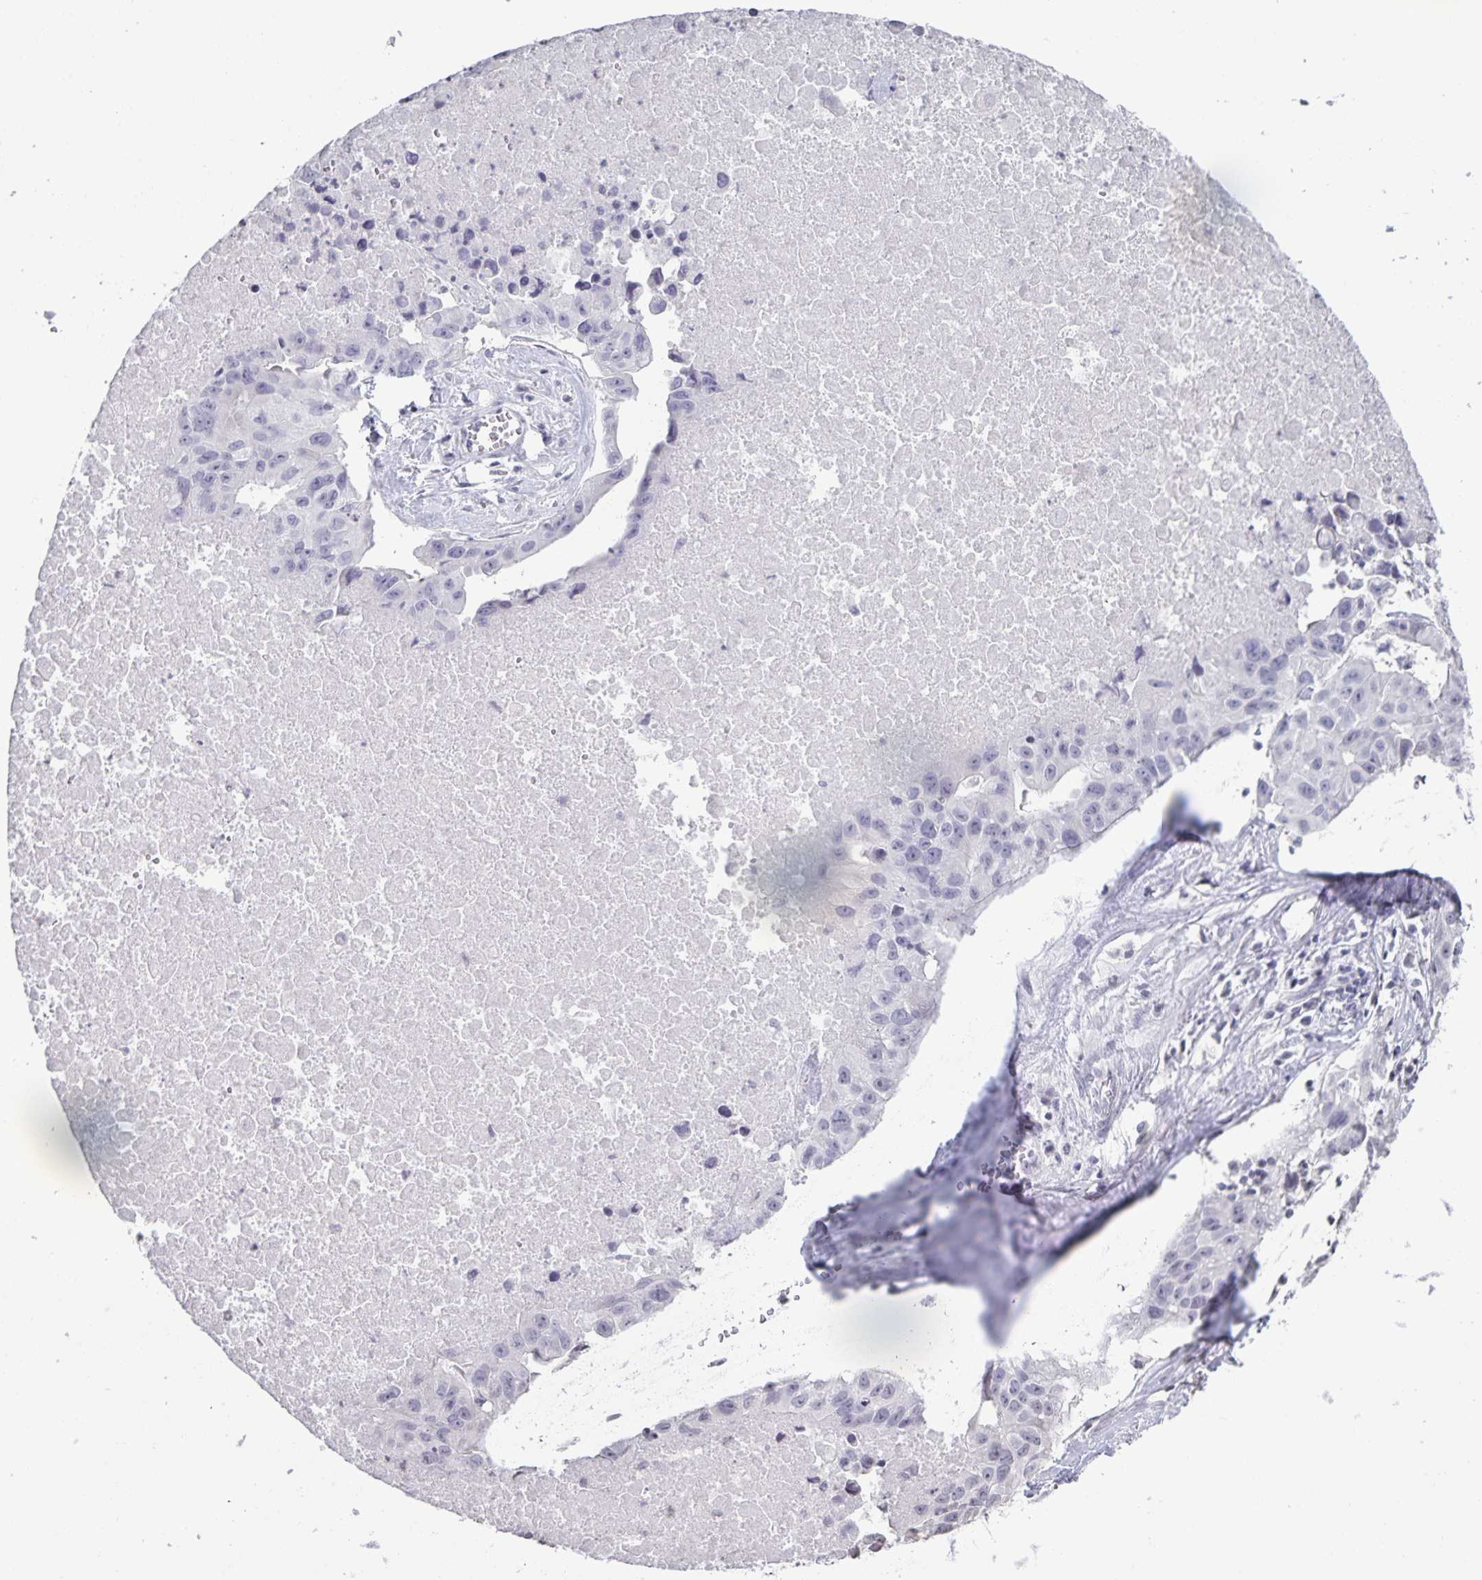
{"staining": {"intensity": "negative", "quantity": "none", "location": "none"}, "tissue": "lung cancer", "cell_type": "Tumor cells", "image_type": "cancer", "snomed": [{"axis": "morphology", "description": "Adenocarcinoma, NOS"}, {"axis": "topography", "description": "Lymph node"}, {"axis": "topography", "description": "Lung"}], "caption": "High magnification brightfield microscopy of adenocarcinoma (lung) stained with DAB (3,3'-diaminobenzidine) (brown) and counterstained with hematoxylin (blue): tumor cells show no significant positivity. The staining is performed using DAB (3,3'-diaminobenzidine) brown chromogen with nuclei counter-stained in using hematoxylin.", "gene": "AQP4", "patient": {"sex": "male", "age": 64}}